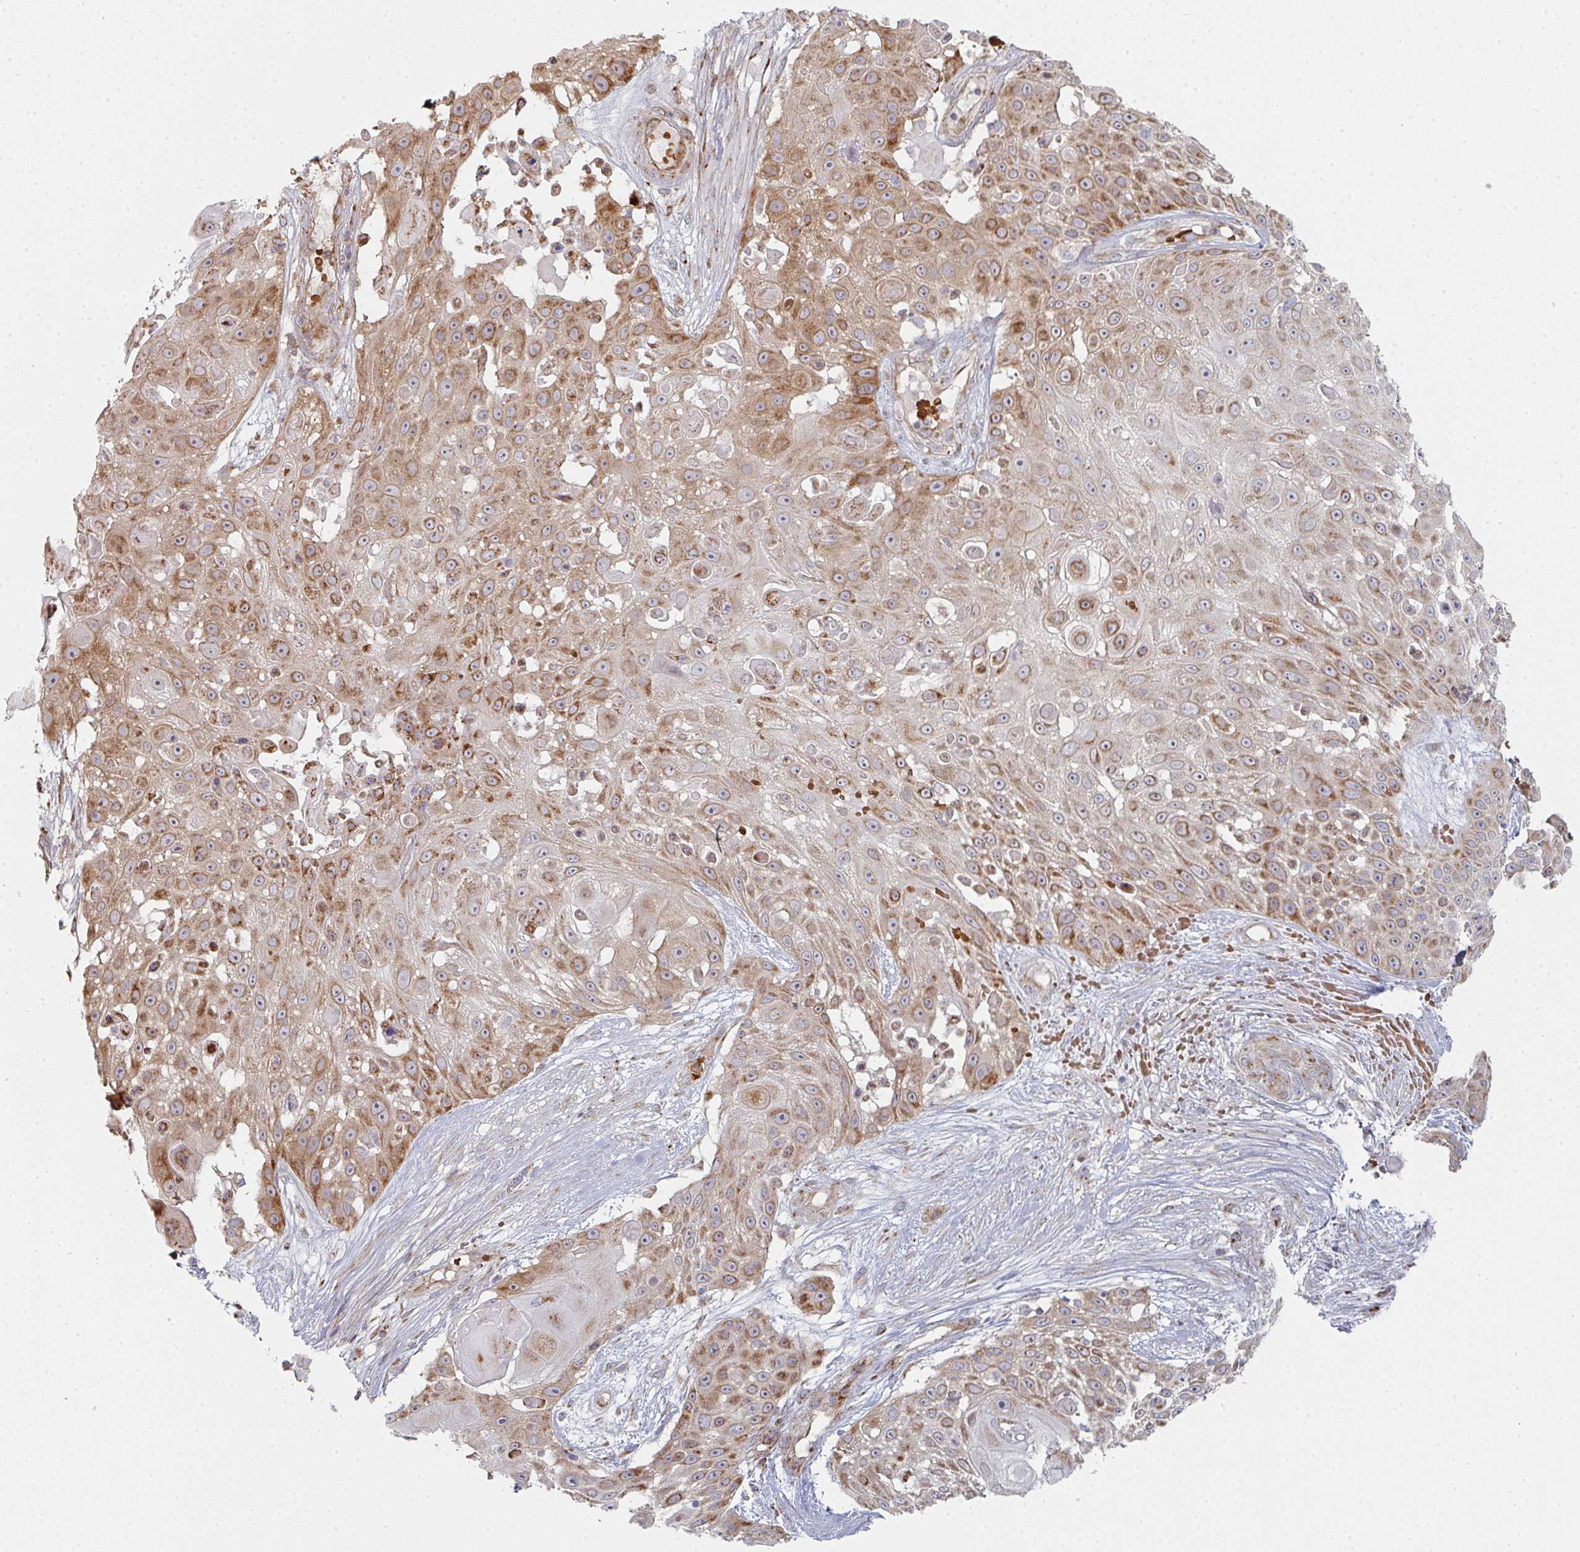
{"staining": {"intensity": "moderate", "quantity": ">75%", "location": "cytoplasmic/membranous"}, "tissue": "skin cancer", "cell_type": "Tumor cells", "image_type": "cancer", "snomed": [{"axis": "morphology", "description": "Squamous cell carcinoma, NOS"}, {"axis": "topography", "description": "Skin"}], "caption": "Human skin squamous cell carcinoma stained for a protein (brown) displays moderate cytoplasmic/membranous positive staining in approximately >75% of tumor cells.", "gene": "ZNF526", "patient": {"sex": "female", "age": 86}}